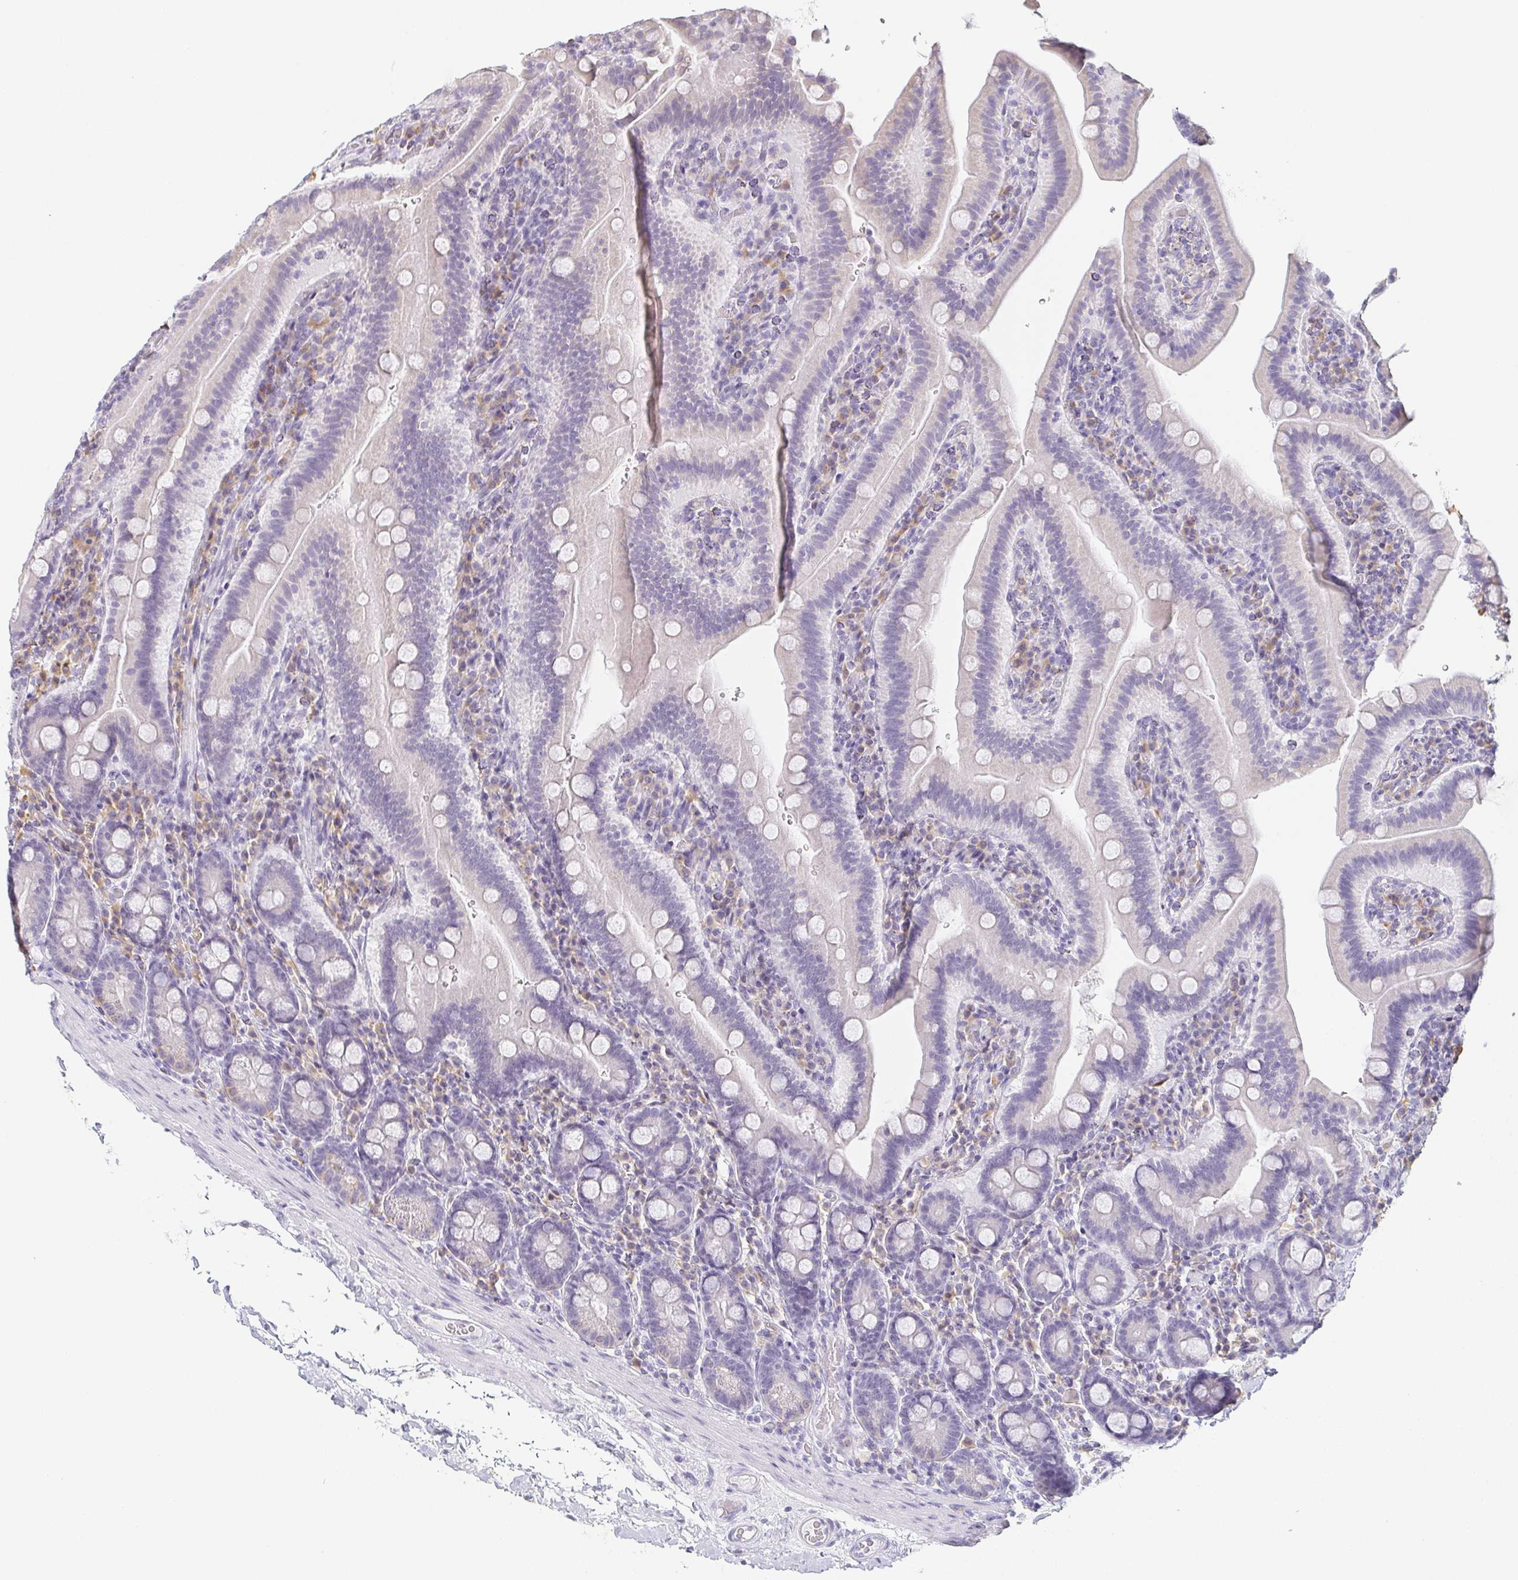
{"staining": {"intensity": "negative", "quantity": "none", "location": "none"}, "tissue": "small intestine", "cell_type": "Glandular cells", "image_type": "normal", "snomed": [{"axis": "morphology", "description": "Normal tissue, NOS"}, {"axis": "topography", "description": "Small intestine"}], "caption": "Human small intestine stained for a protein using immunohistochemistry displays no expression in glandular cells.", "gene": "PRR27", "patient": {"sex": "male", "age": 26}}